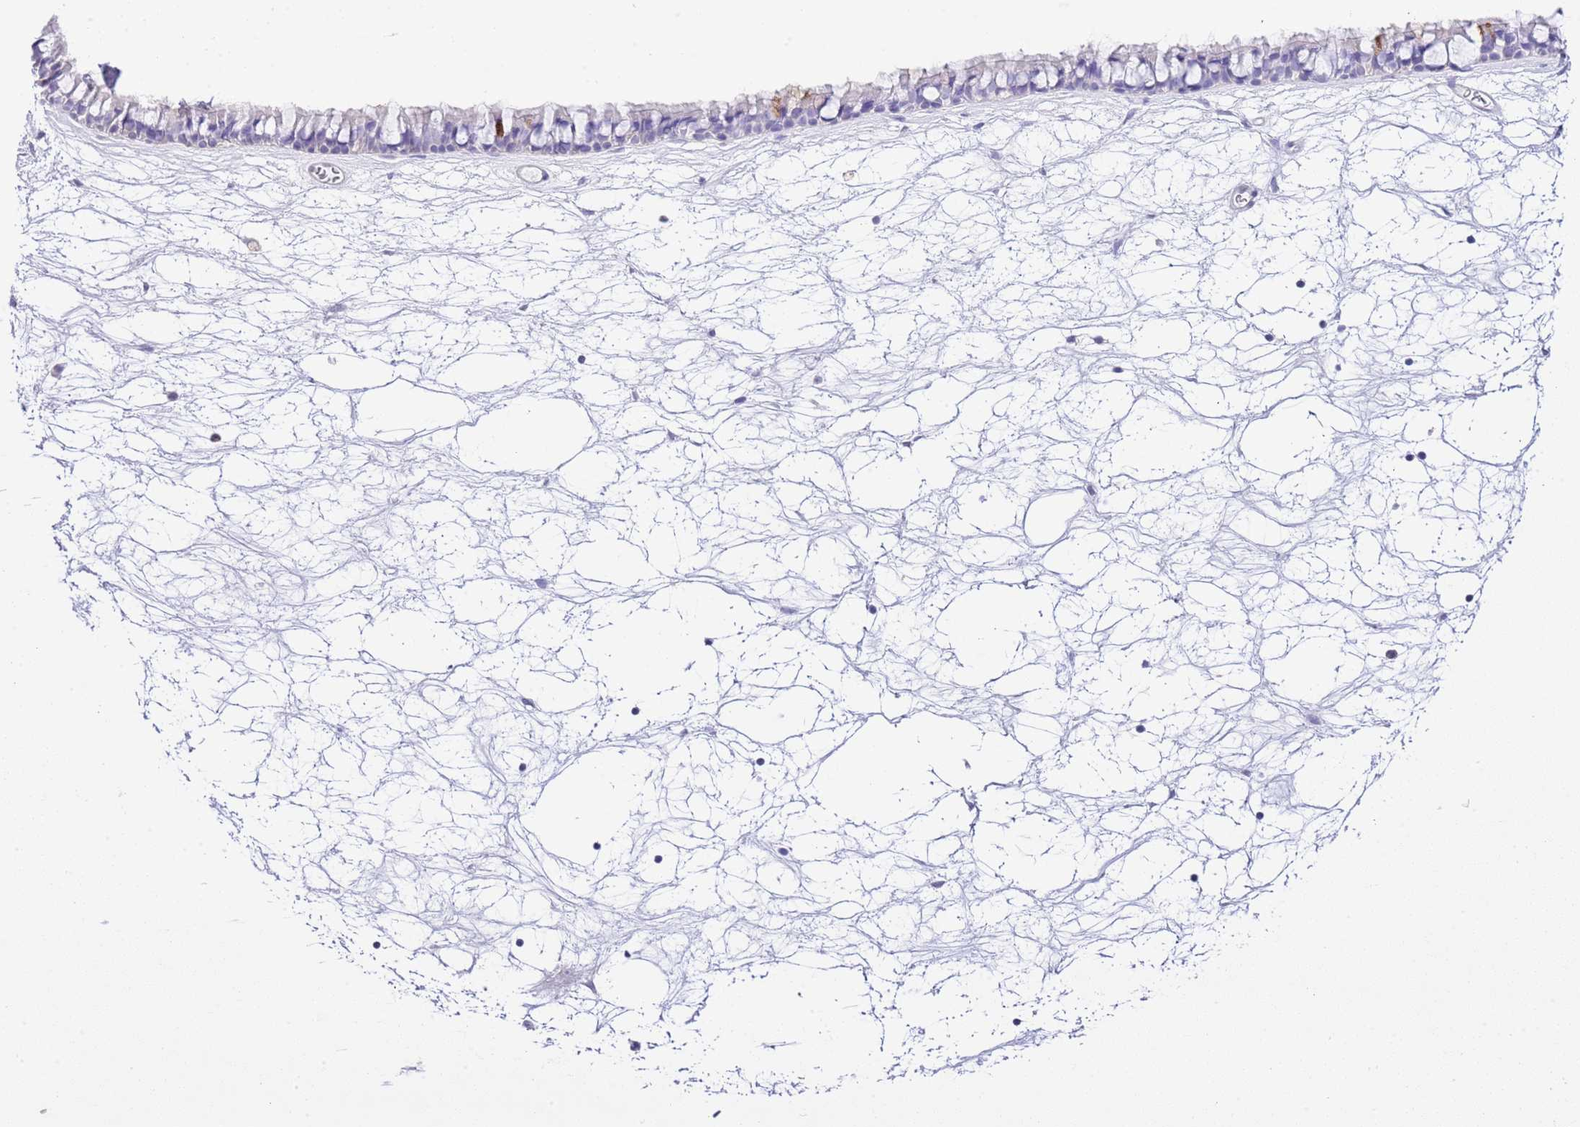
{"staining": {"intensity": "negative", "quantity": "none", "location": "none"}, "tissue": "nasopharynx", "cell_type": "Respiratory epithelial cells", "image_type": "normal", "snomed": [{"axis": "morphology", "description": "Normal tissue, NOS"}, {"axis": "topography", "description": "Nasopharynx"}], "caption": "This is an immunohistochemistry (IHC) photomicrograph of normal nasopharynx. There is no positivity in respiratory epithelial cells.", "gene": "OR2Z1", "patient": {"sex": "male", "age": 64}}